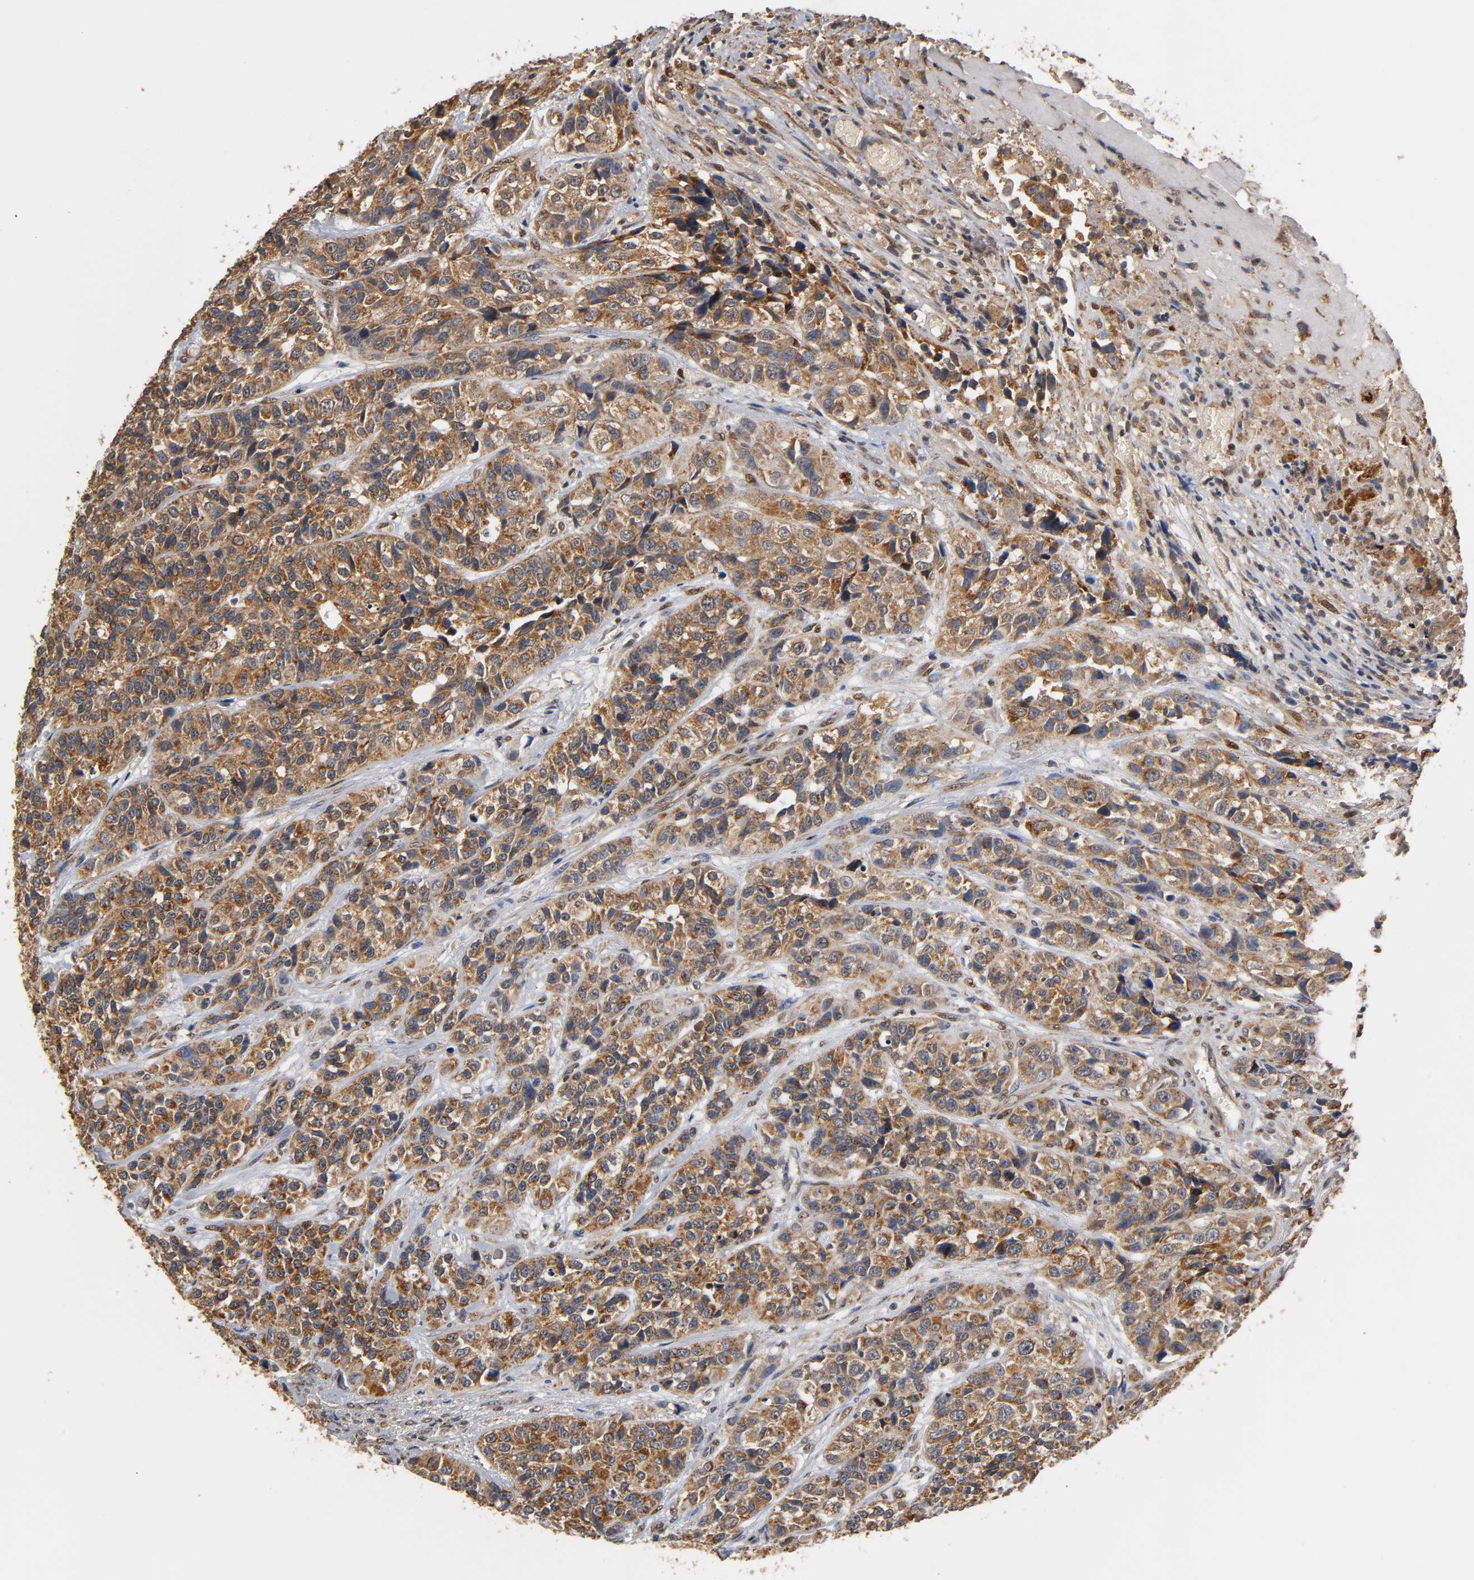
{"staining": {"intensity": "strong", "quantity": ">75%", "location": "cytoplasmic/membranous"}, "tissue": "urothelial cancer", "cell_type": "Tumor cells", "image_type": "cancer", "snomed": [{"axis": "morphology", "description": "Urothelial carcinoma, High grade"}, {"axis": "topography", "description": "Urinary bladder"}], "caption": "The immunohistochemical stain labels strong cytoplasmic/membranous staining in tumor cells of urothelial carcinoma (high-grade) tissue.", "gene": "PKN1", "patient": {"sex": "female", "age": 81}}